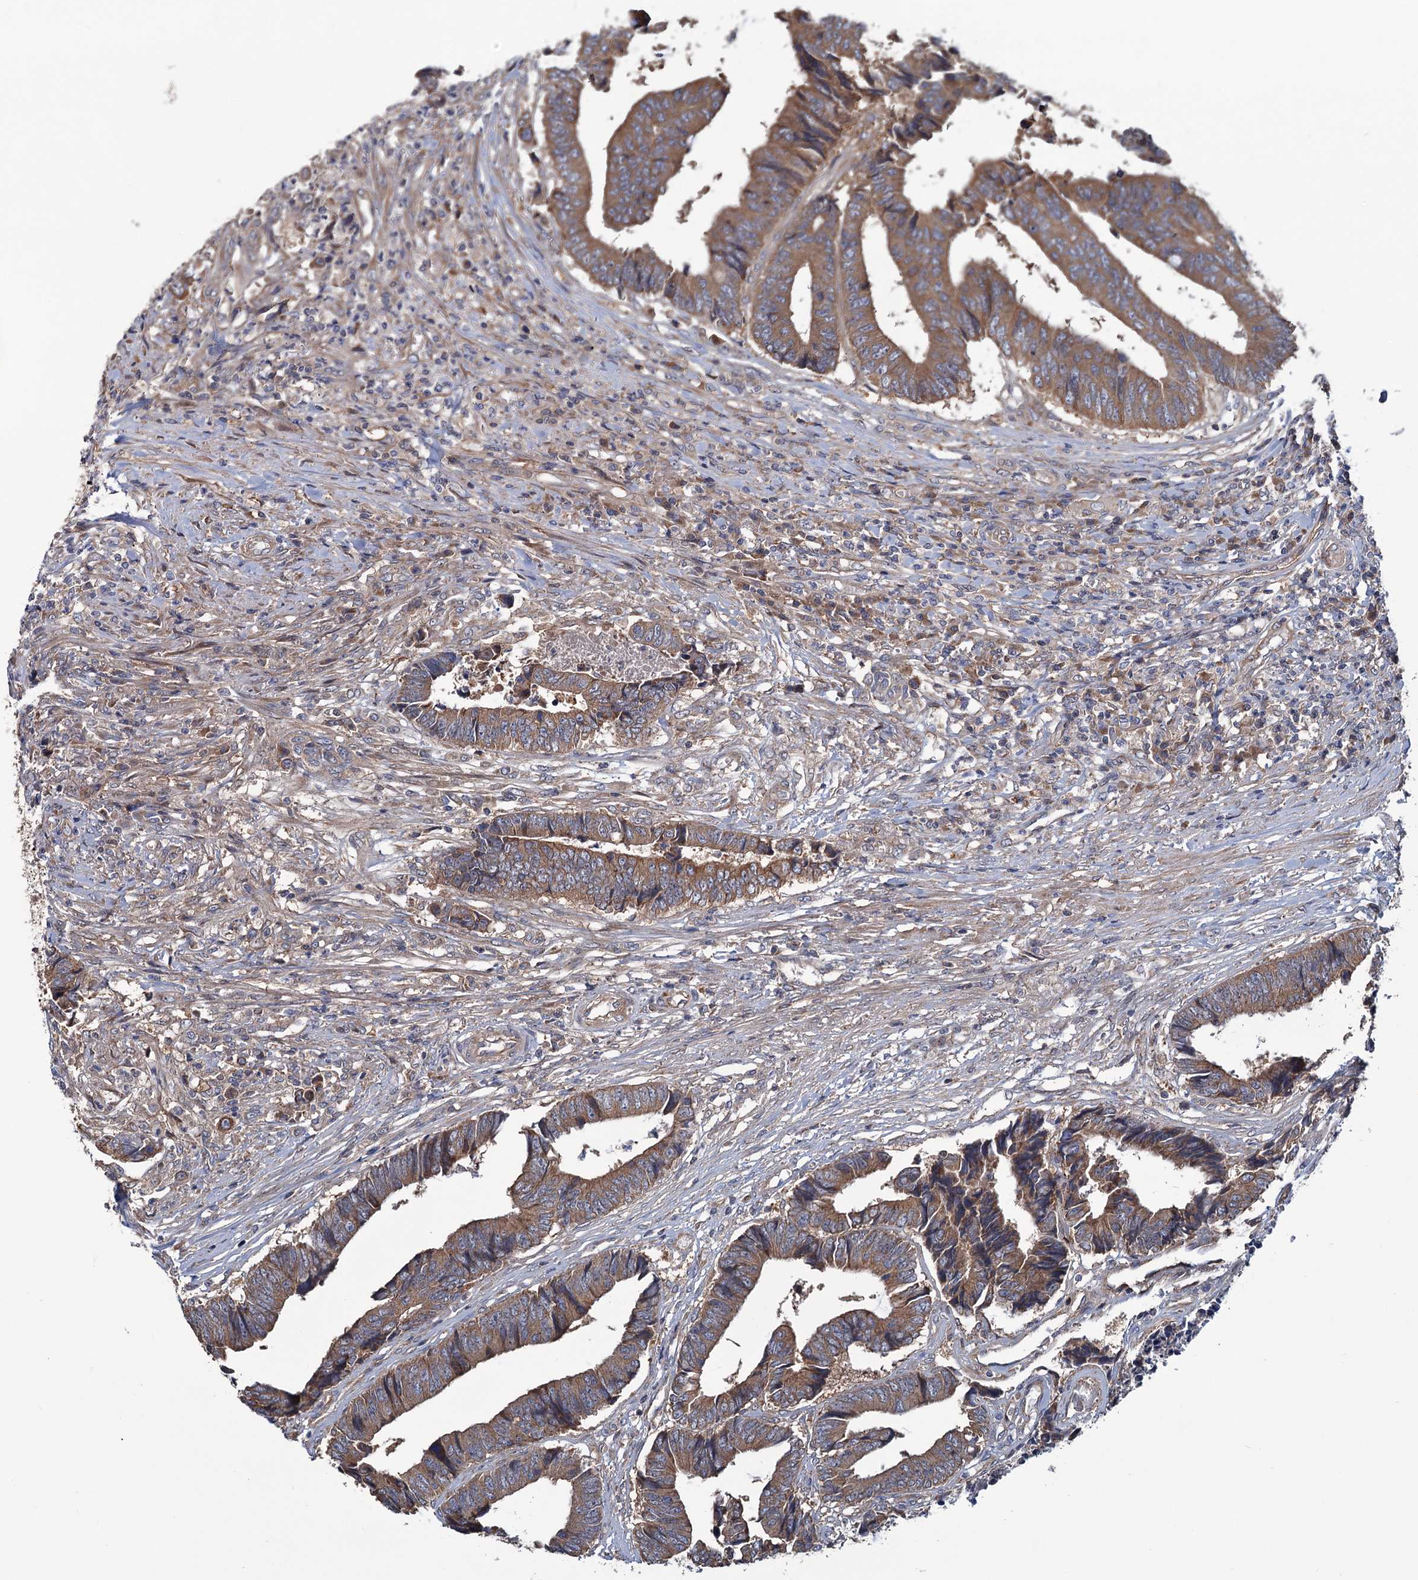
{"staining": {"intensity": "moderate", "quantity": ">75%", "location": "cytoplasmic/membranous"}, "tissue": "colorectal cancer", "cell_type": "Tumor cells", "image_type": "cancer", "snomed": [{"axis": "morphology", "description": "Adenocarcinoma, NOS"}, {"axis": "topography", "description": "Rectum"}], "caption": "A medium amount of moderate cytoplasmic/membranous staining is seen in about >75% of tumor cells in adenocarcinoma (colorectal) tissue. (brown staining indicates protein expression, while blue staining denotes nuclei).", "gene": "MTRR", "patient": {"sex": "male", "age": 84}}